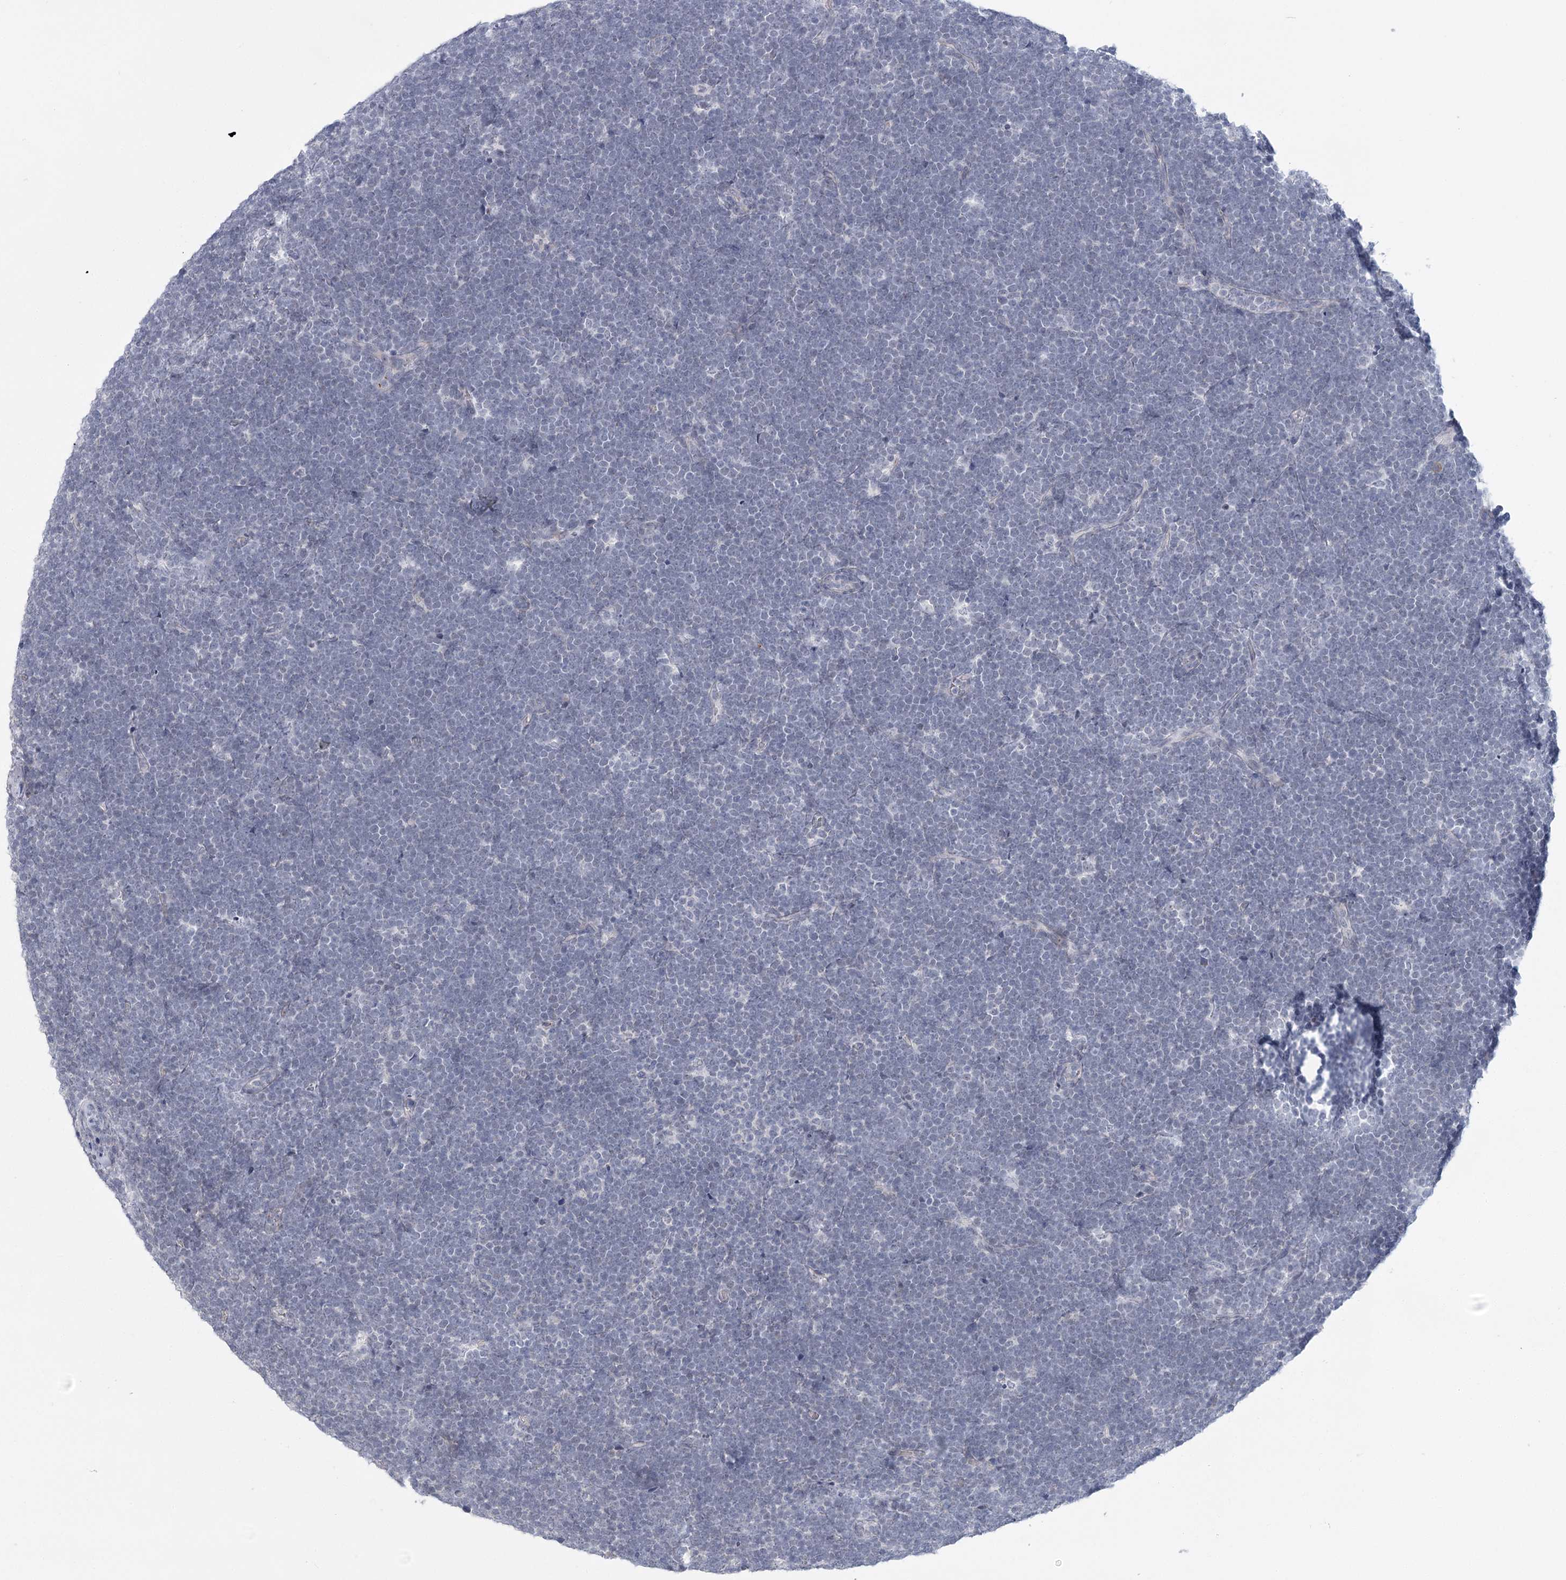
{"staining": {"intensity": "negative", "quantity": "none", "location": "none"}, "tissue": "lymphoma", "cell_type": "Tumor cells", "image_type": "cancer", "snomed": [{"axis": "morphology", "description": "Malignant lymphoma, non-Hodgkin's type, High grade"}, {"axis": "topography", "description": "Lymph node"}], "caption": "Tumor cells show no significant expression in high-grade malignant lymphoma, non-Hodgkin's type.", "gene": "FAM76B", "patient": {"sex": "male", "age": 13}}